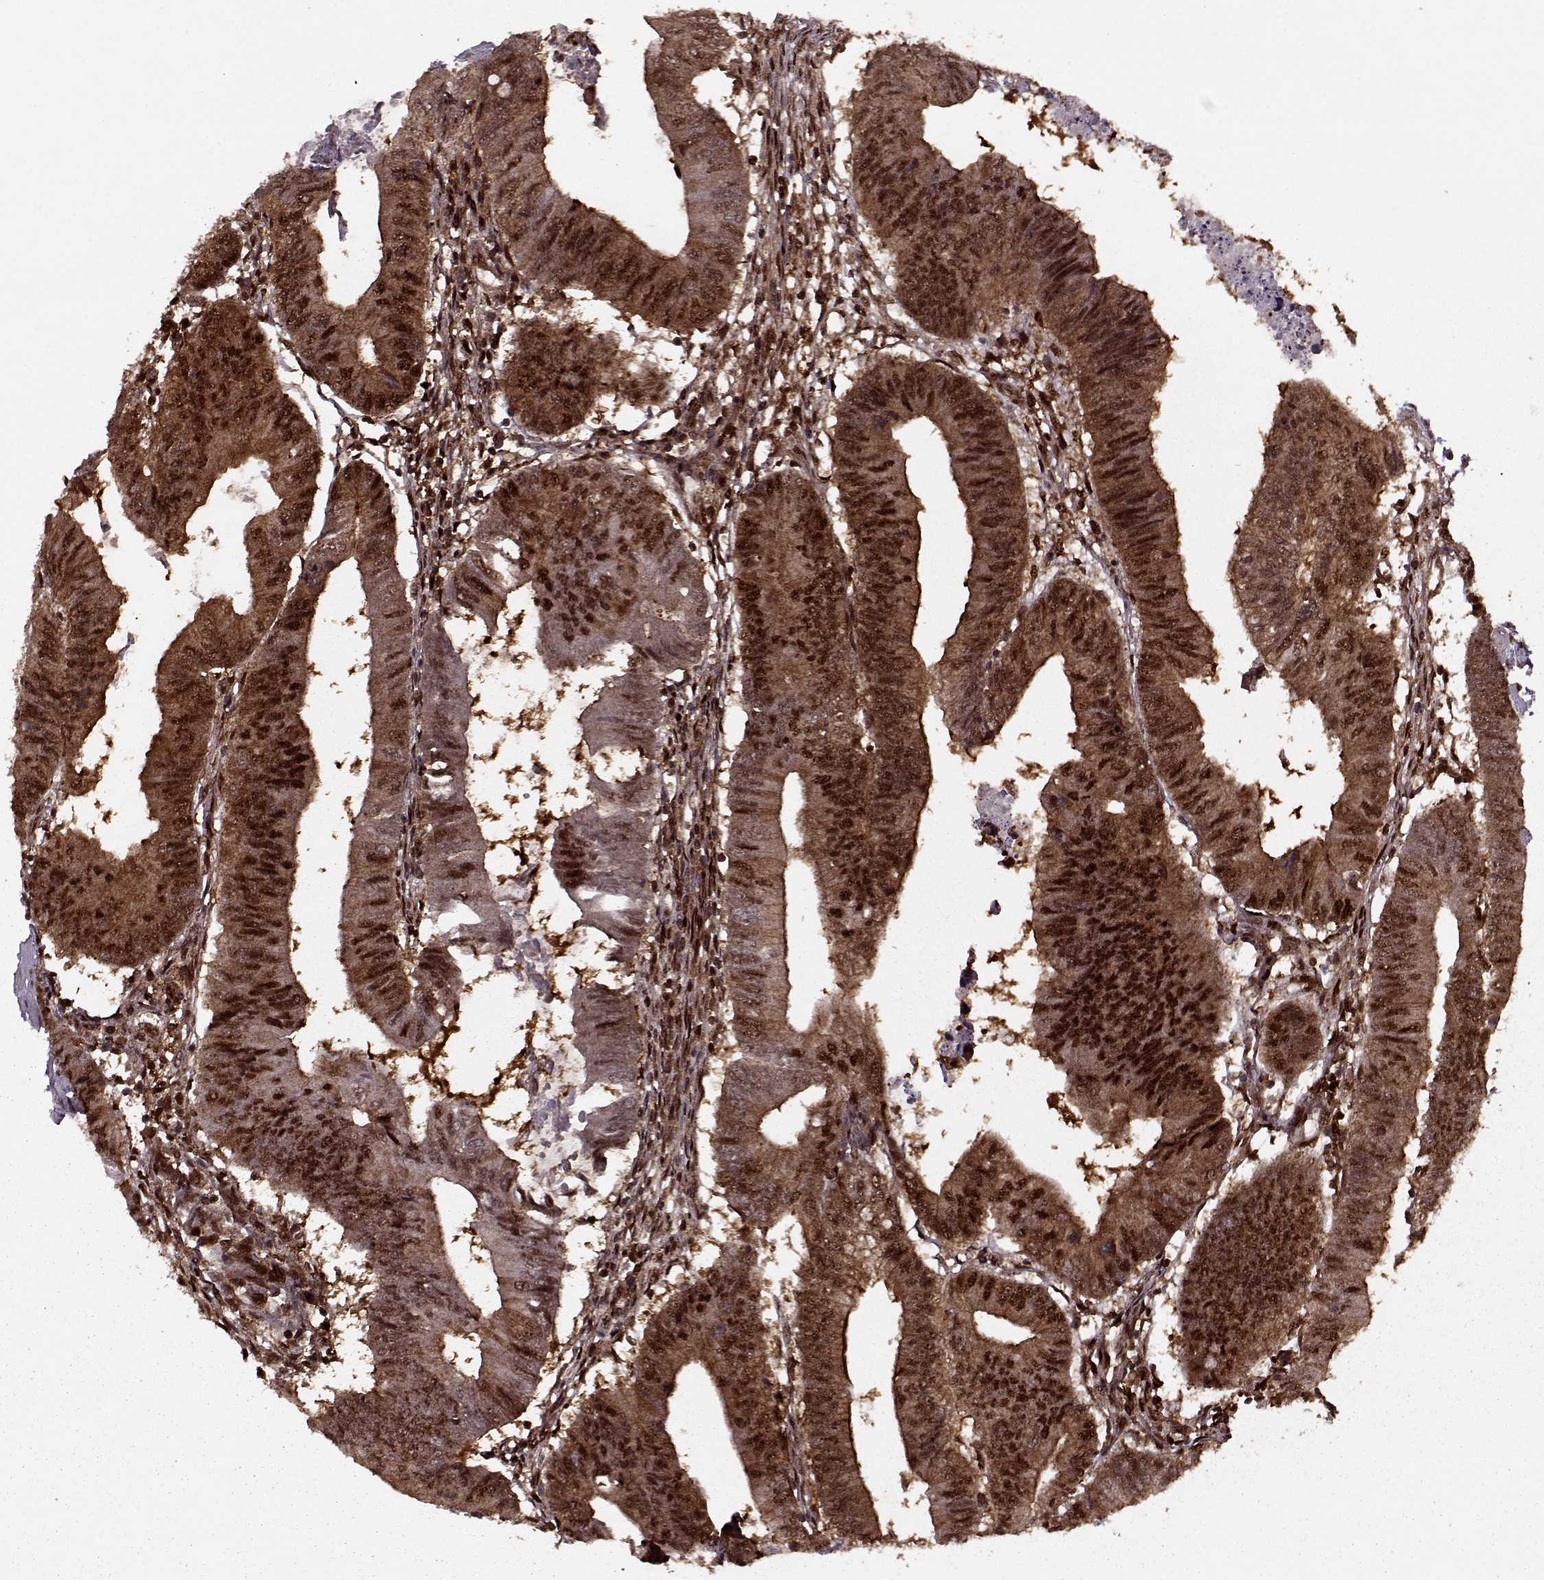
{"staining": {"intensity": "strong", "quantity": ">75%", "location": "cytoplasmic/membranous,nuclear"}, "tissue": "colorectal cancer", "cell_type": "Tumor cells", "image_type": "cancer", "snomed": [{"axis": "morphology", "description": "Adenocarcinoma, NOS"}, {"axis": "topography", "description": "Colon"}], "caption": "Tumor cells display strong cytoplasmic/membranous and nuclear positivity in approximately >75% of cells in colorectal cancer (adenocarcinoma).", "gene": "PSMA7", "patient": {"sex": "male", "age": 53}}